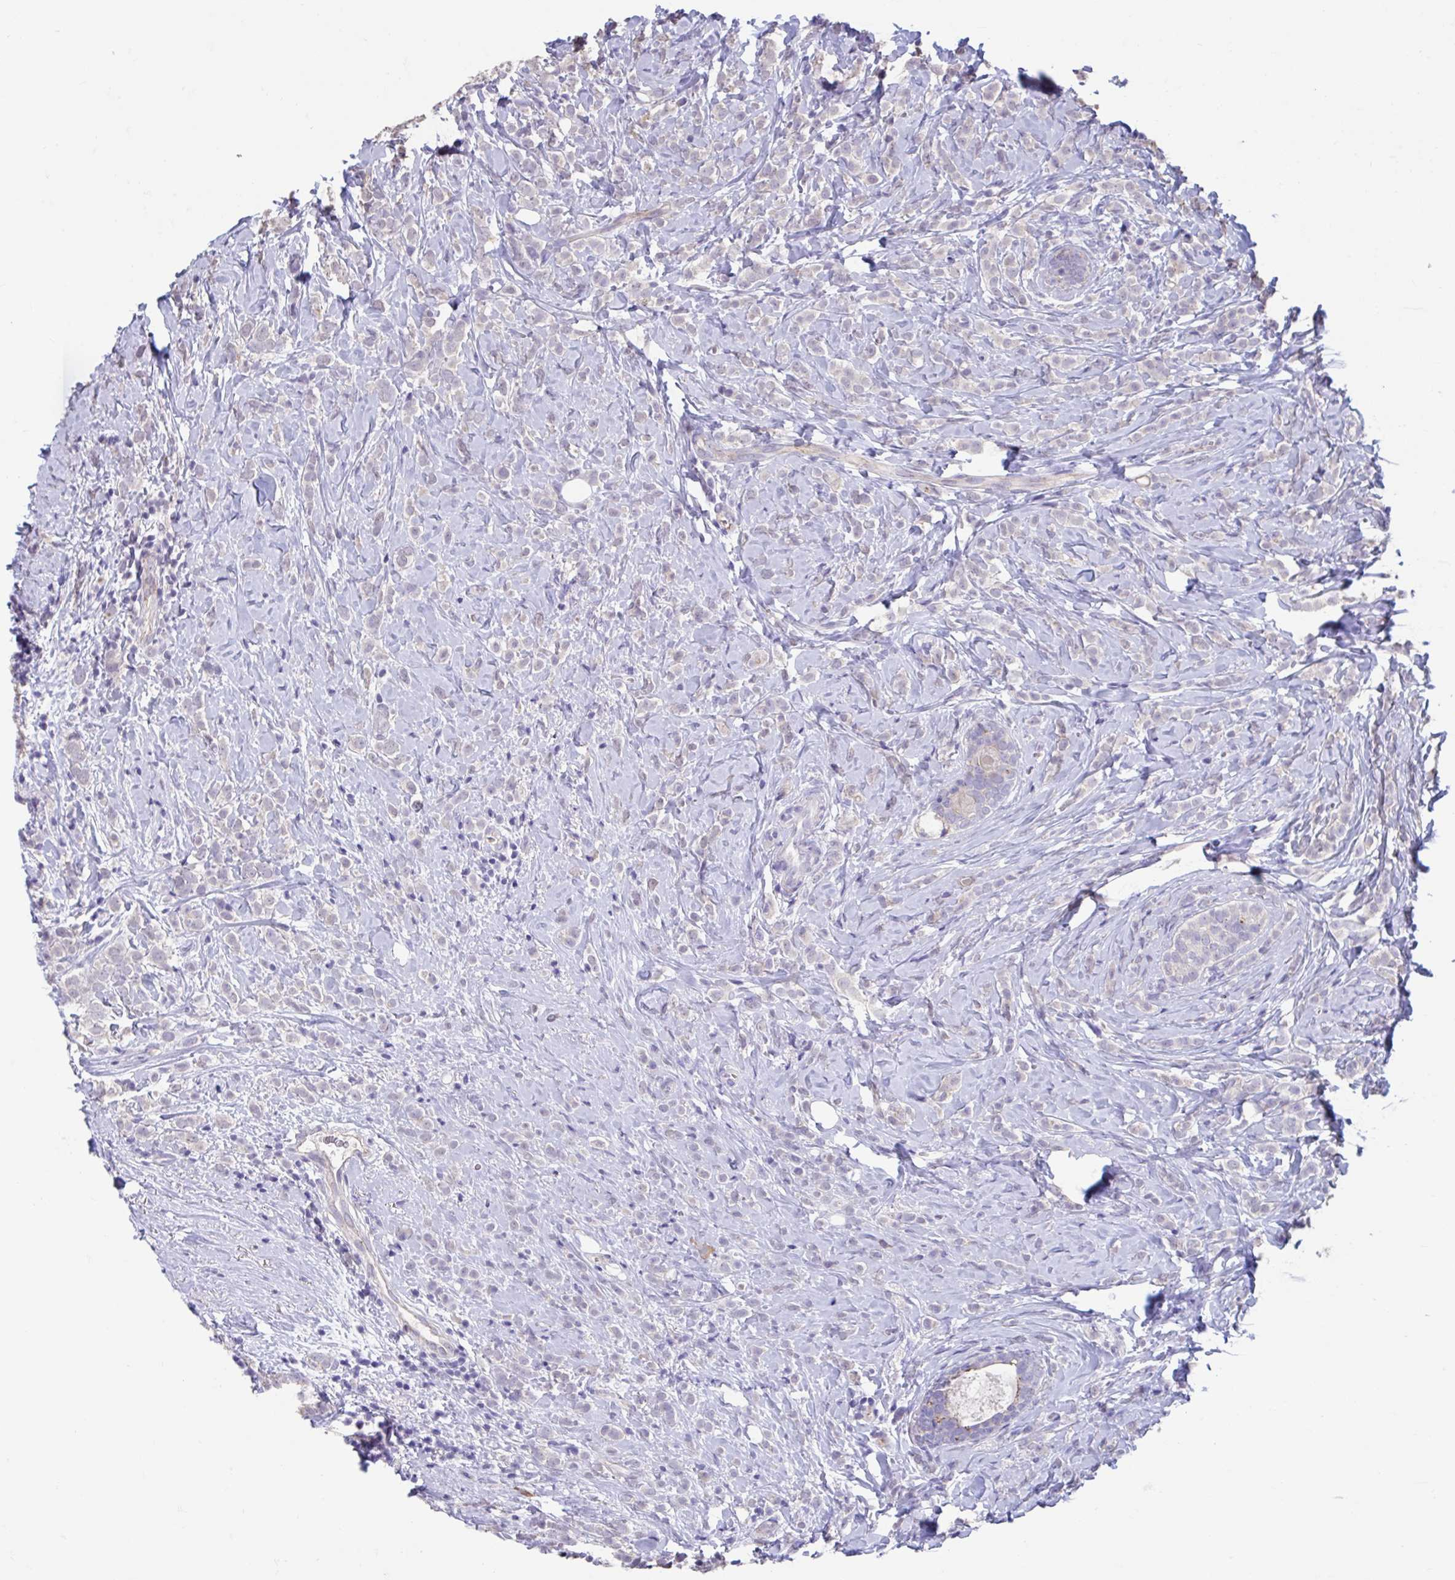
{"staining": {"intensity": "negative", "quantity": "none", "location": "none"}, "tissue": "breast cancer", "cell_type": "Tumor cells", "image_type": "cancer", "snomed": [{"axis": "morphology", "description": "Lobular carcinoma"}, {"axis": "topography", "description": "Breast"}], "caption": "This image is of breast lobular carcinoma stained with IHC to label a protein in brown with the nuclei are counter-stained blue. There is no staining in tumor cells.", "gene": "GPR162", "patient": {"sex": "female", "age": 49}}